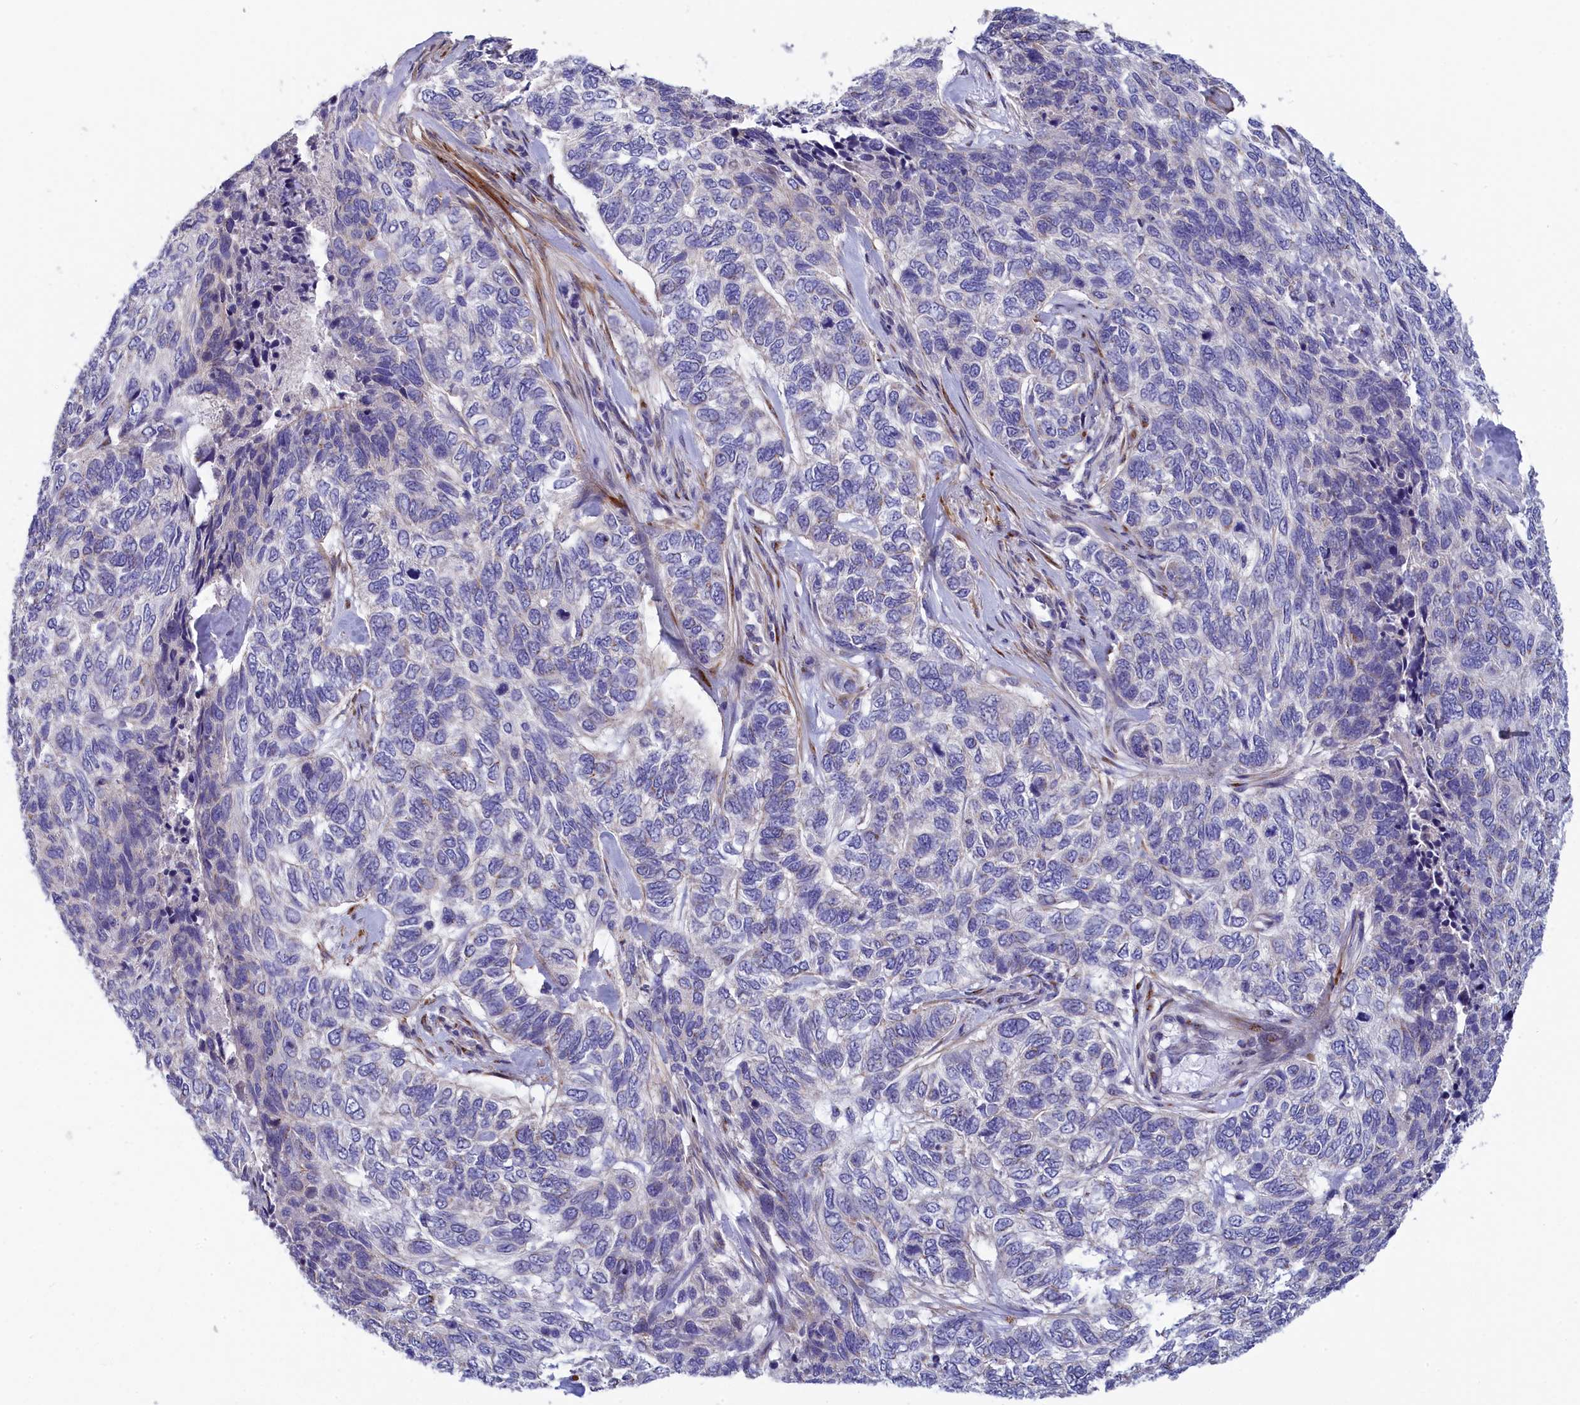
{"staining": {"intensity": "negative", "quantity": "none", "location": "none"}, "tissue": "skin cancer", "cell_type": "Tumor cells", "image_type": "cancer", "snomed": [{"axis": "morphology", "description": "Basal cell carcinoma"}, {"axis": "topography", "description": "Skin"}], "caption": "The photomicrograph reveals no significant positivity in tumor cells of skin basal cell carcinoma.", "gene": "TUBGCP4", "patient": {"sex": "female", "age": 65}}